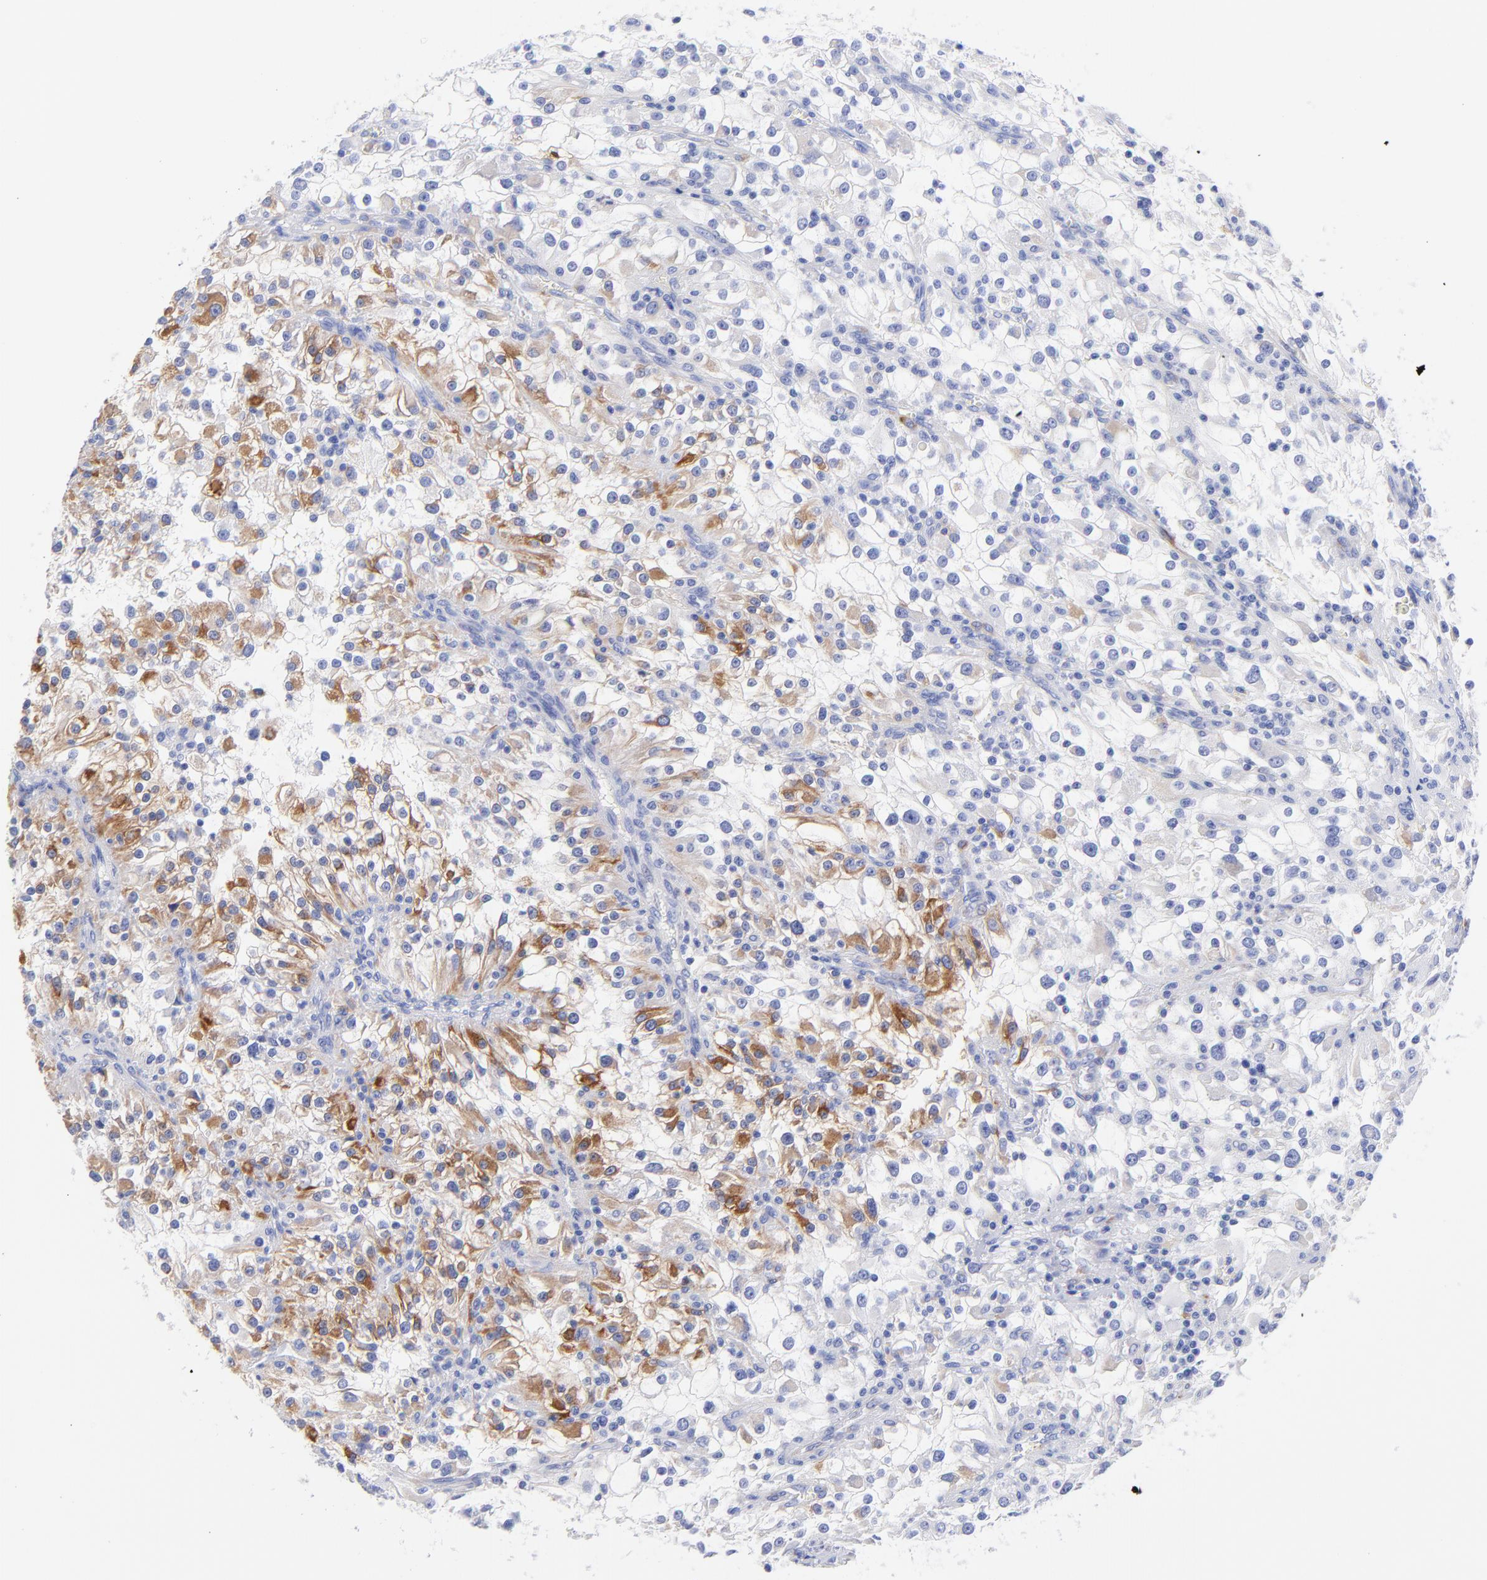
{"staining": {"intensity": "moderate", "quantity": "25%-75%", "location": "cytoplasmic/membranous"}, "tissue": "renal cancer", "cell_type": "Tumor cells", "image_type": "cancer", "snomed": [{"axis": "morphology", "description": "Adenocarcinoma, NOS"}, {"axis": "topography", "description": "Kidney"}], "caption": "Renal adenocarcinoma stained with immunohistochemistry exhibits moderate cytoplasmic/membranous staining in about 25%-75% of tumor cells. Using DAB (3,3'-diaminobenzidine) (brown) and hematoxylin (blue) stains, captured at high magnification using brightfield microscopy.", "gene": "C1QTNF6", "patient": {"sex": "female", "age": 52}}